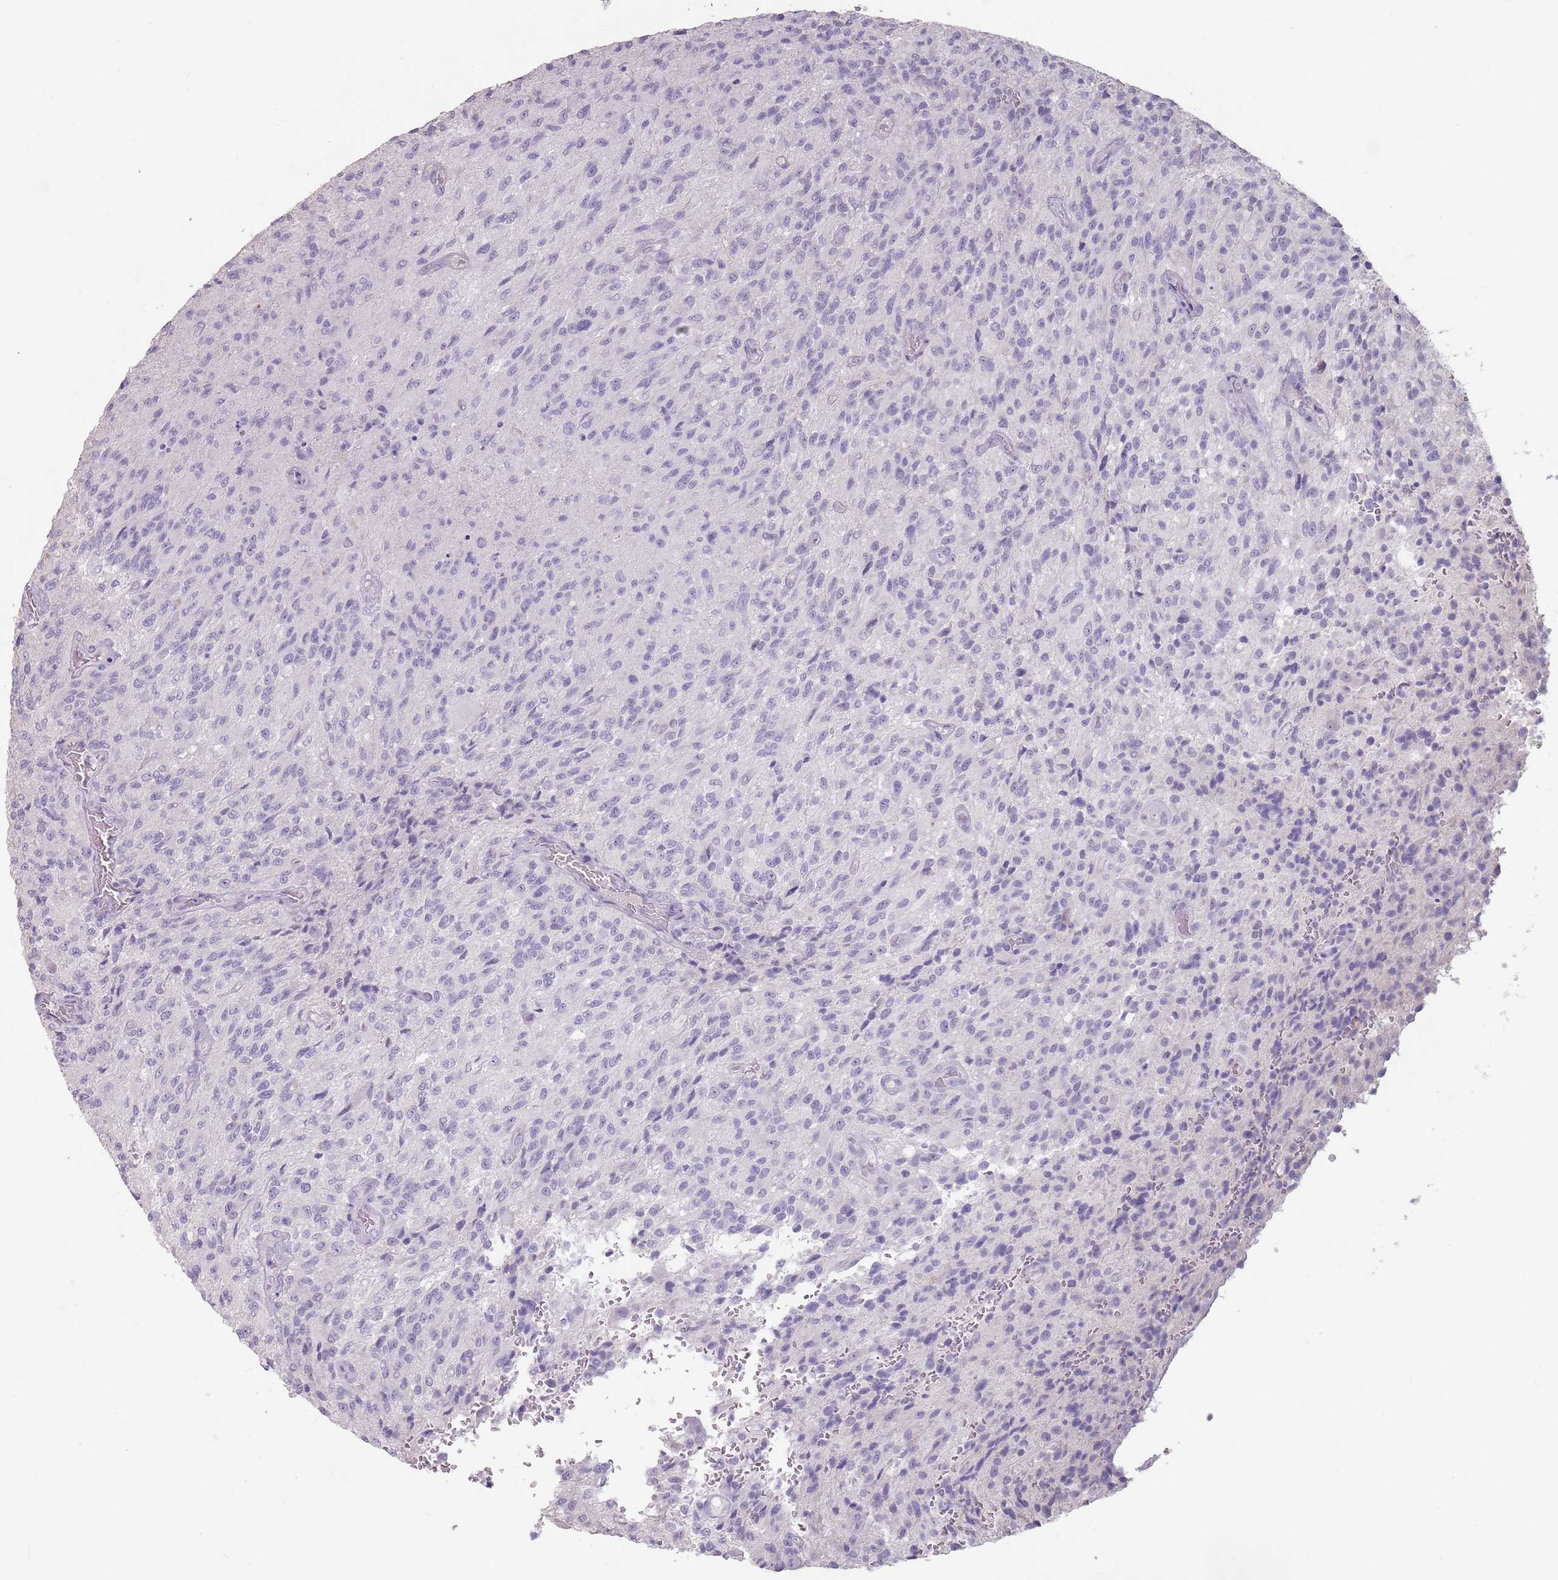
{"staining": {"intensity": "negative", "quantity": "none", "location": "none"}, "tissue": "glioma", "cell_type": "Tumor cells", "image_type": "cancer", "snomed": [{"axis": "morphology", "description": "Normal tissue, NOS"}, {"axis": "morphology", "description": "Glioma, malignant, High grade"}, {"axis": "topography", "description": "Cerebral cortex"}], "caption": "The photomicrograph exhibits no staining of tumor cells in malignant high-grade glioma. (DAB immunohistochemistry (IHC) visualized using brightfield microscopy, high magnification).", "gene": "STYK1", "patient": {"sex": "male", "age": 56}}